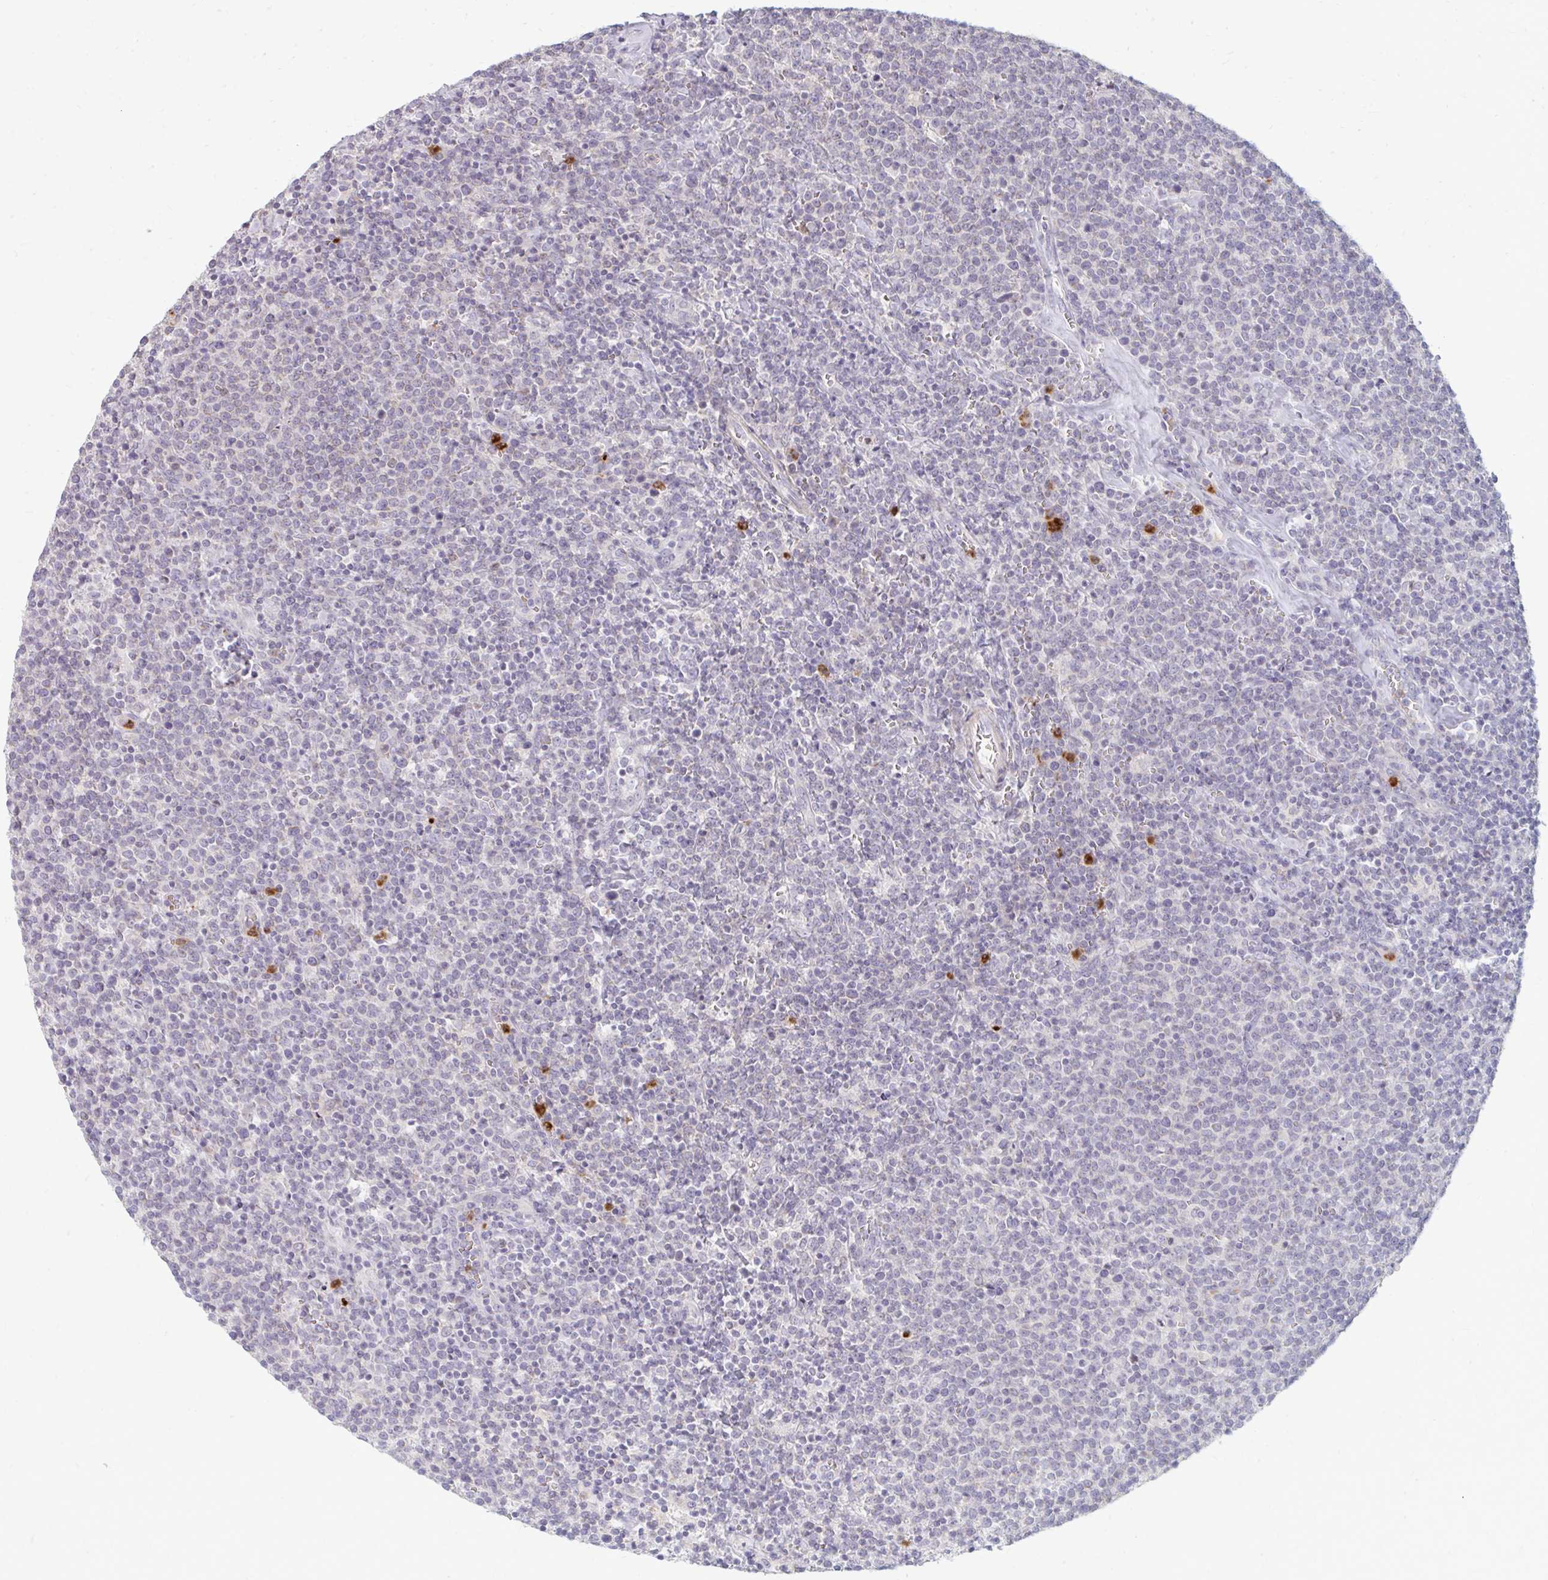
{"staining": {"intensity": "negative", "quantity": "none", "location": "none"}, "tissue": "lymphoma", "cell_type": "Tumor cells", "image_type": "cancer", "snomed": [{"axis": "morphology", "description": "Malignant lymphoma, non-Hodgkin's type, High grade"}, {"axis": "topography", "description": "Lymph node"}], "caption": "High power microscopy histopathology image of an IHC photomicrograph of lymphoma, revealing no significant expression in tumor cells.", "gene": "RAB33A", "patient": {"sex": "male", "age": 61}}